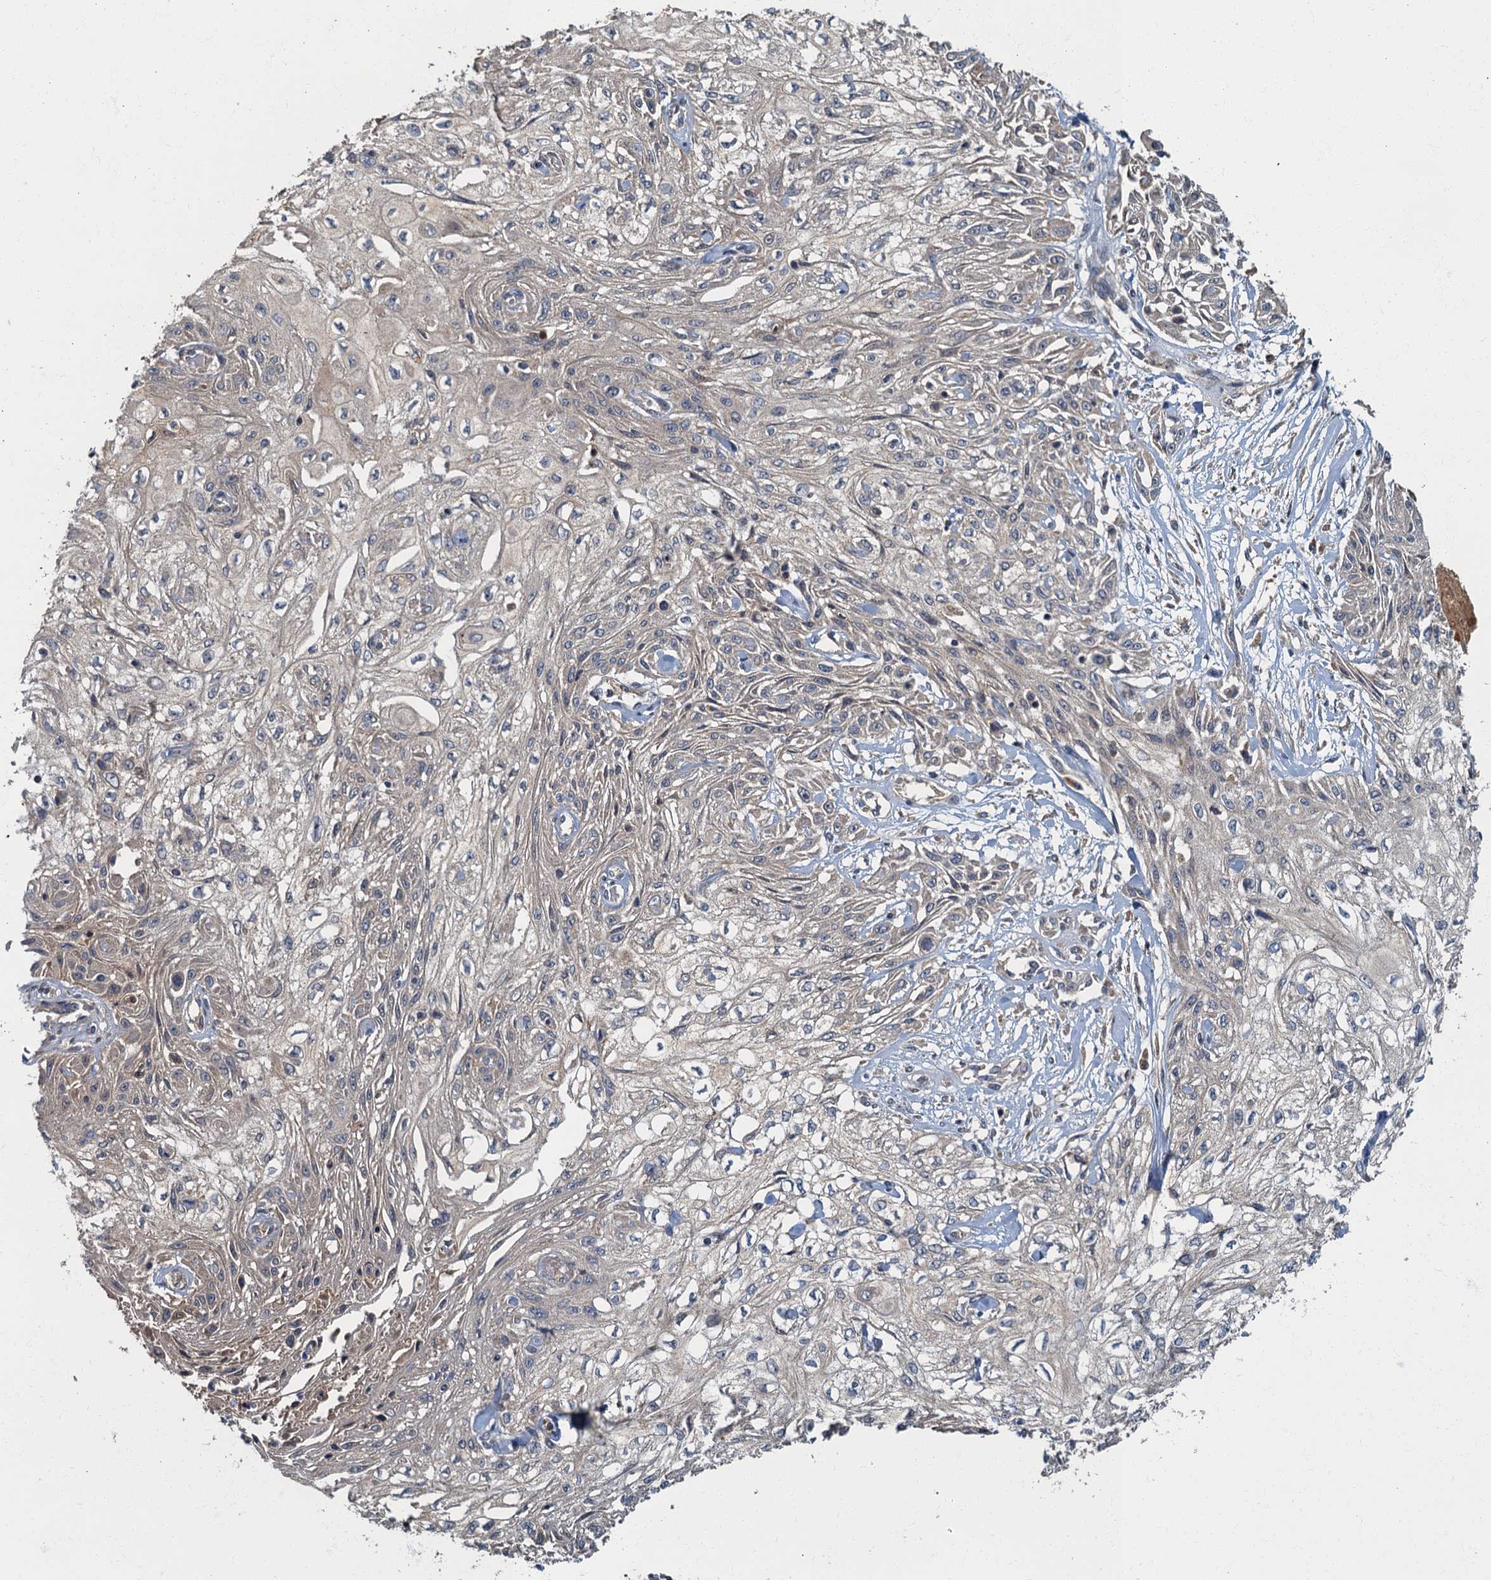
{"staining": {"intensity": "negative", "quantity": "none", "location": "none"}, "tissue": "skin cancer", "cell_type": "Tumor cells", "image_type": "cancer", "snomed": [{"axis": "morphology", "description": "Squamous cell carcinoma, NOS"}, {"axis": "morphology", "description": "Squamous cell carcinoma, metastatic, NOS"}, {"axis": "topography", "description": "Skin"}, {"axis": "topography", "description": "Lymph node"}], "caption": "Immunohistochemical staining of human skin squamous cell carcinoma shows no significant staining in tumor cells.", "gene": "WDCP", "patient": {"sex": "male", "age": 75}}